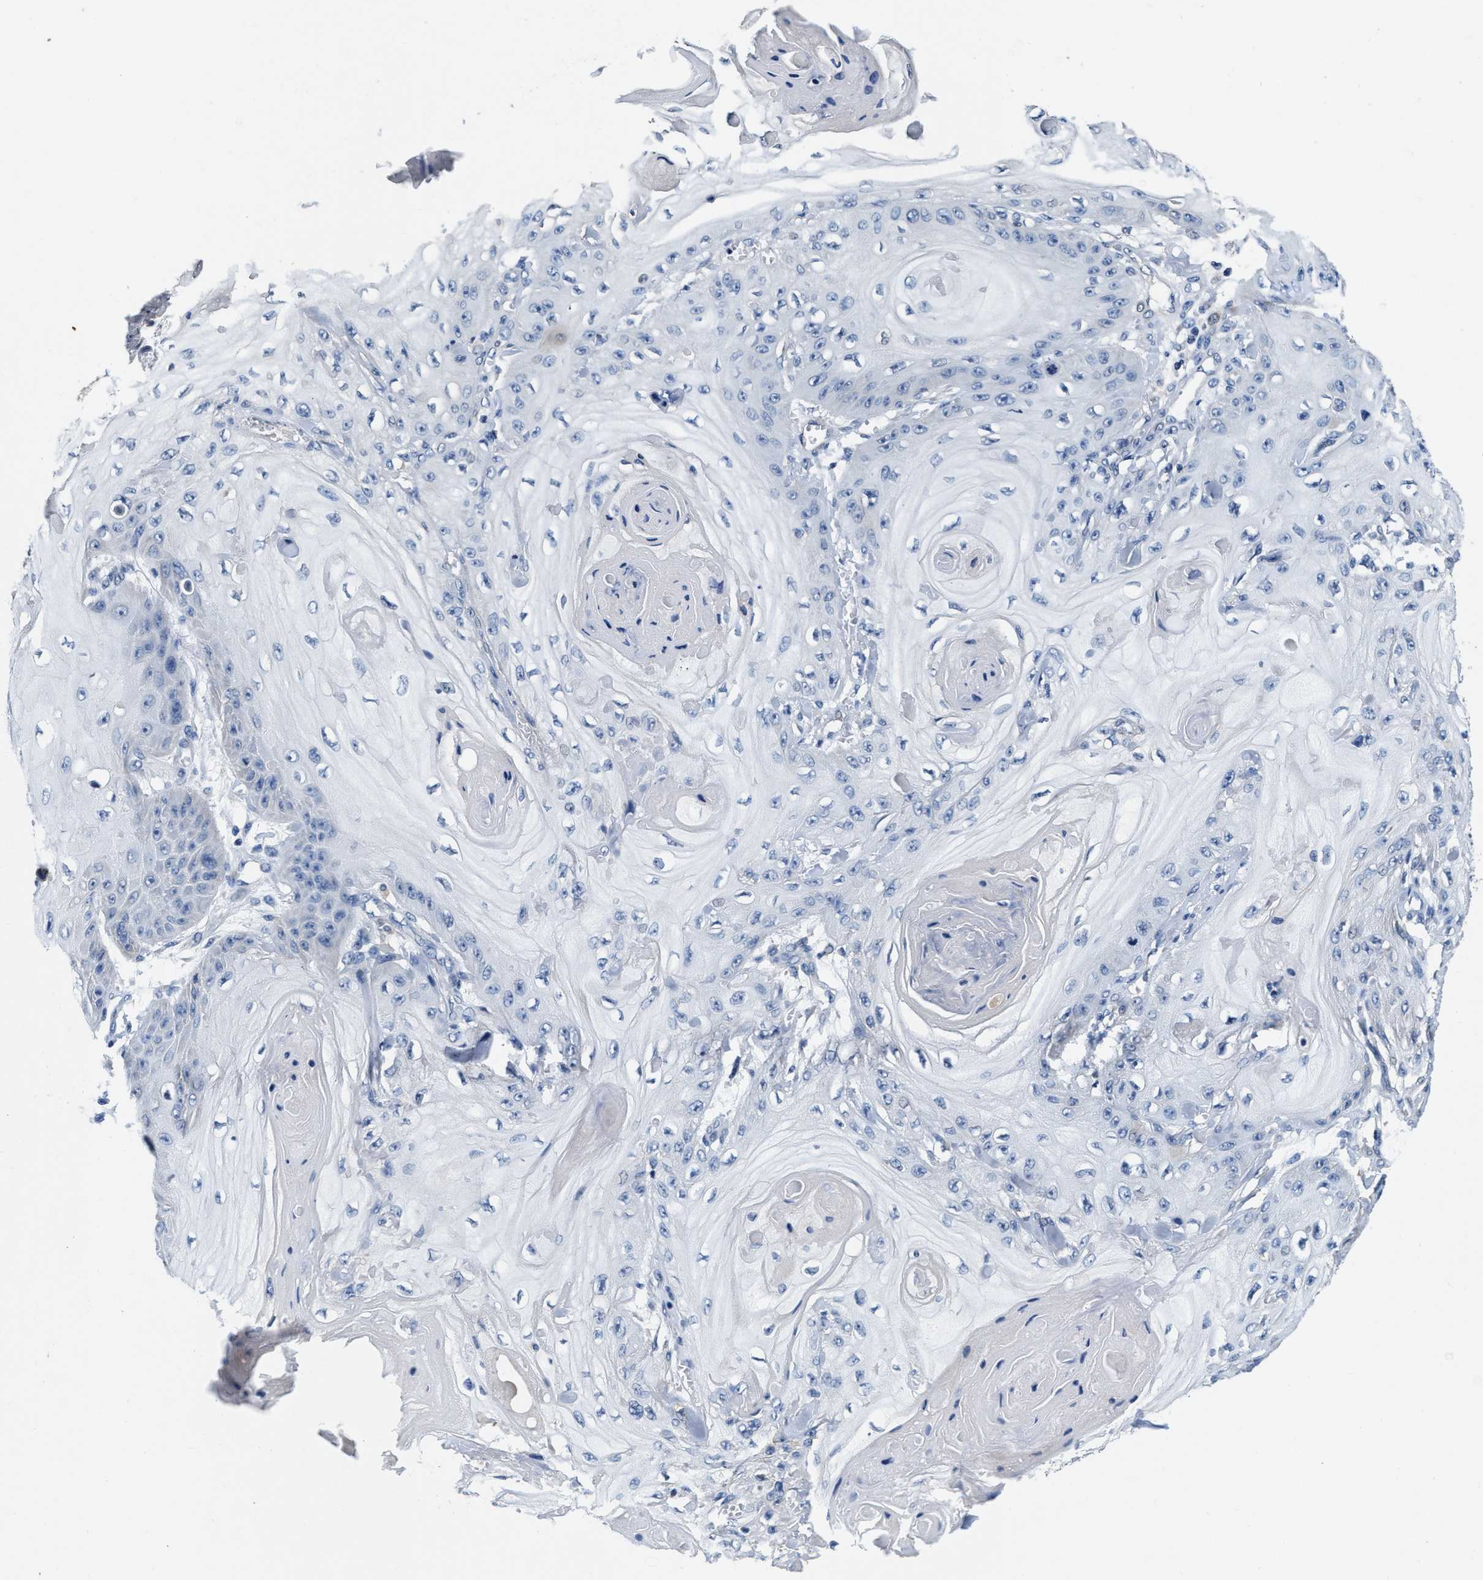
{"staining": {"intensity": "negative", "quantity": "none", "location": "none"}, "tissue": "skin cancer", "cell_type": "Tumor cells", "image_type": "cancer", "snomed": [{"axis": "morphology", "description": "Squamous cell carcinoma, NOS"}, {"axis": "topography", "description": "Skin"}], "caption": "Photomicrograph shows no significant protein positivity in tumor cells of squamous cell carcinoma (skin). Nuclei are stained in blue.", "gene": "ANKIB1", "patient": {"sex": "male", "age": 74}}